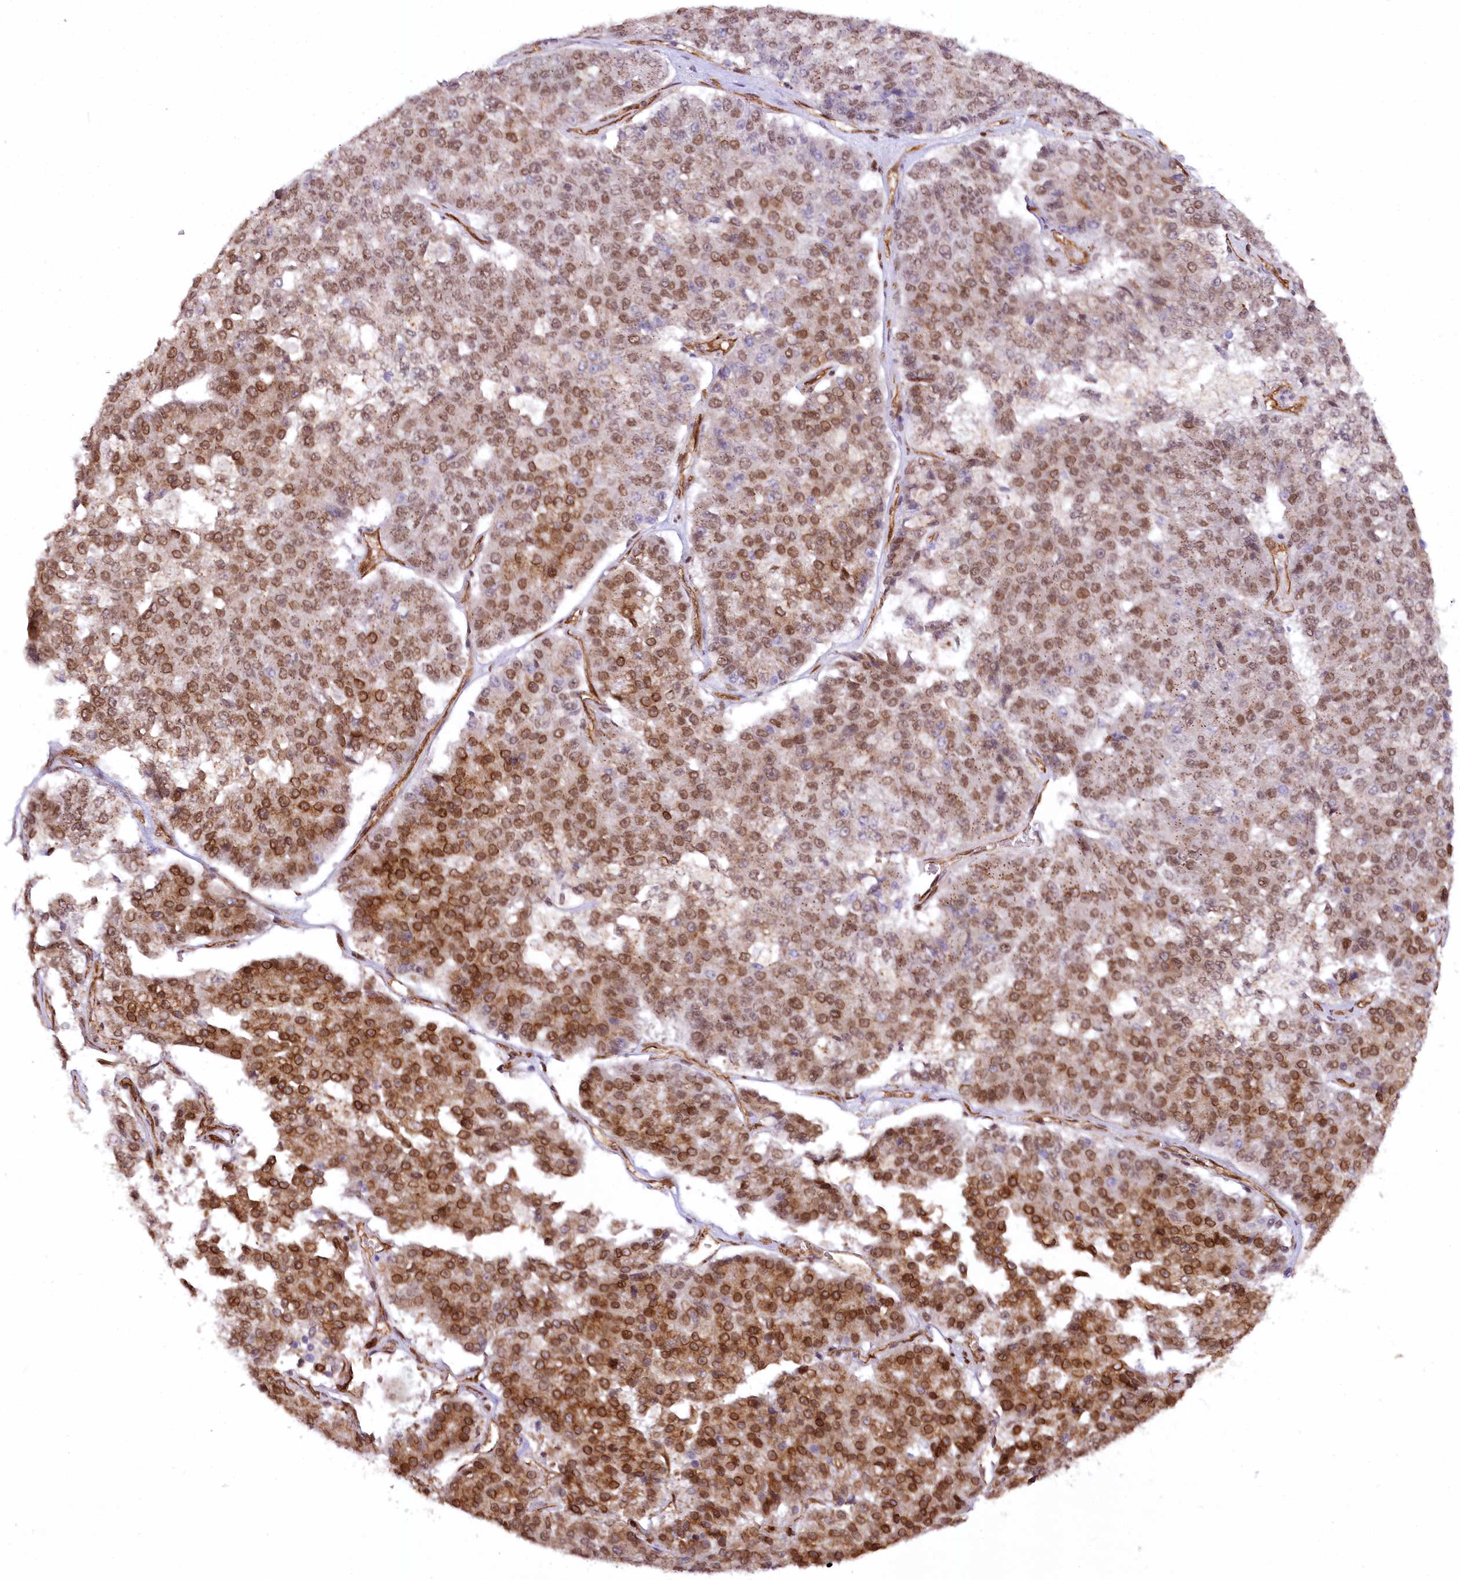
{"staining": {"intensity": "moderate", "quantity": "25%-75%", "location": "cytoplasmic/membranous,nuclear"}, "tissue": "pancreatic cancer", "cell_type": "Tumor cells", "image_type": "cancer", "snomed": [{"axis": "morphology", "description": "Adenocarcinoma, NOS"}, {"axis": "topography", "description": "Pancreas"}], "caption": "Pancreatic cancer stained with immunohistochemistry displays moderate cytoplasmic/membranous and nuclear positivity in about 25%-75% of tumor cells.", "gene": "COPG1", "patient": {"sex": "male", "age": 50}}